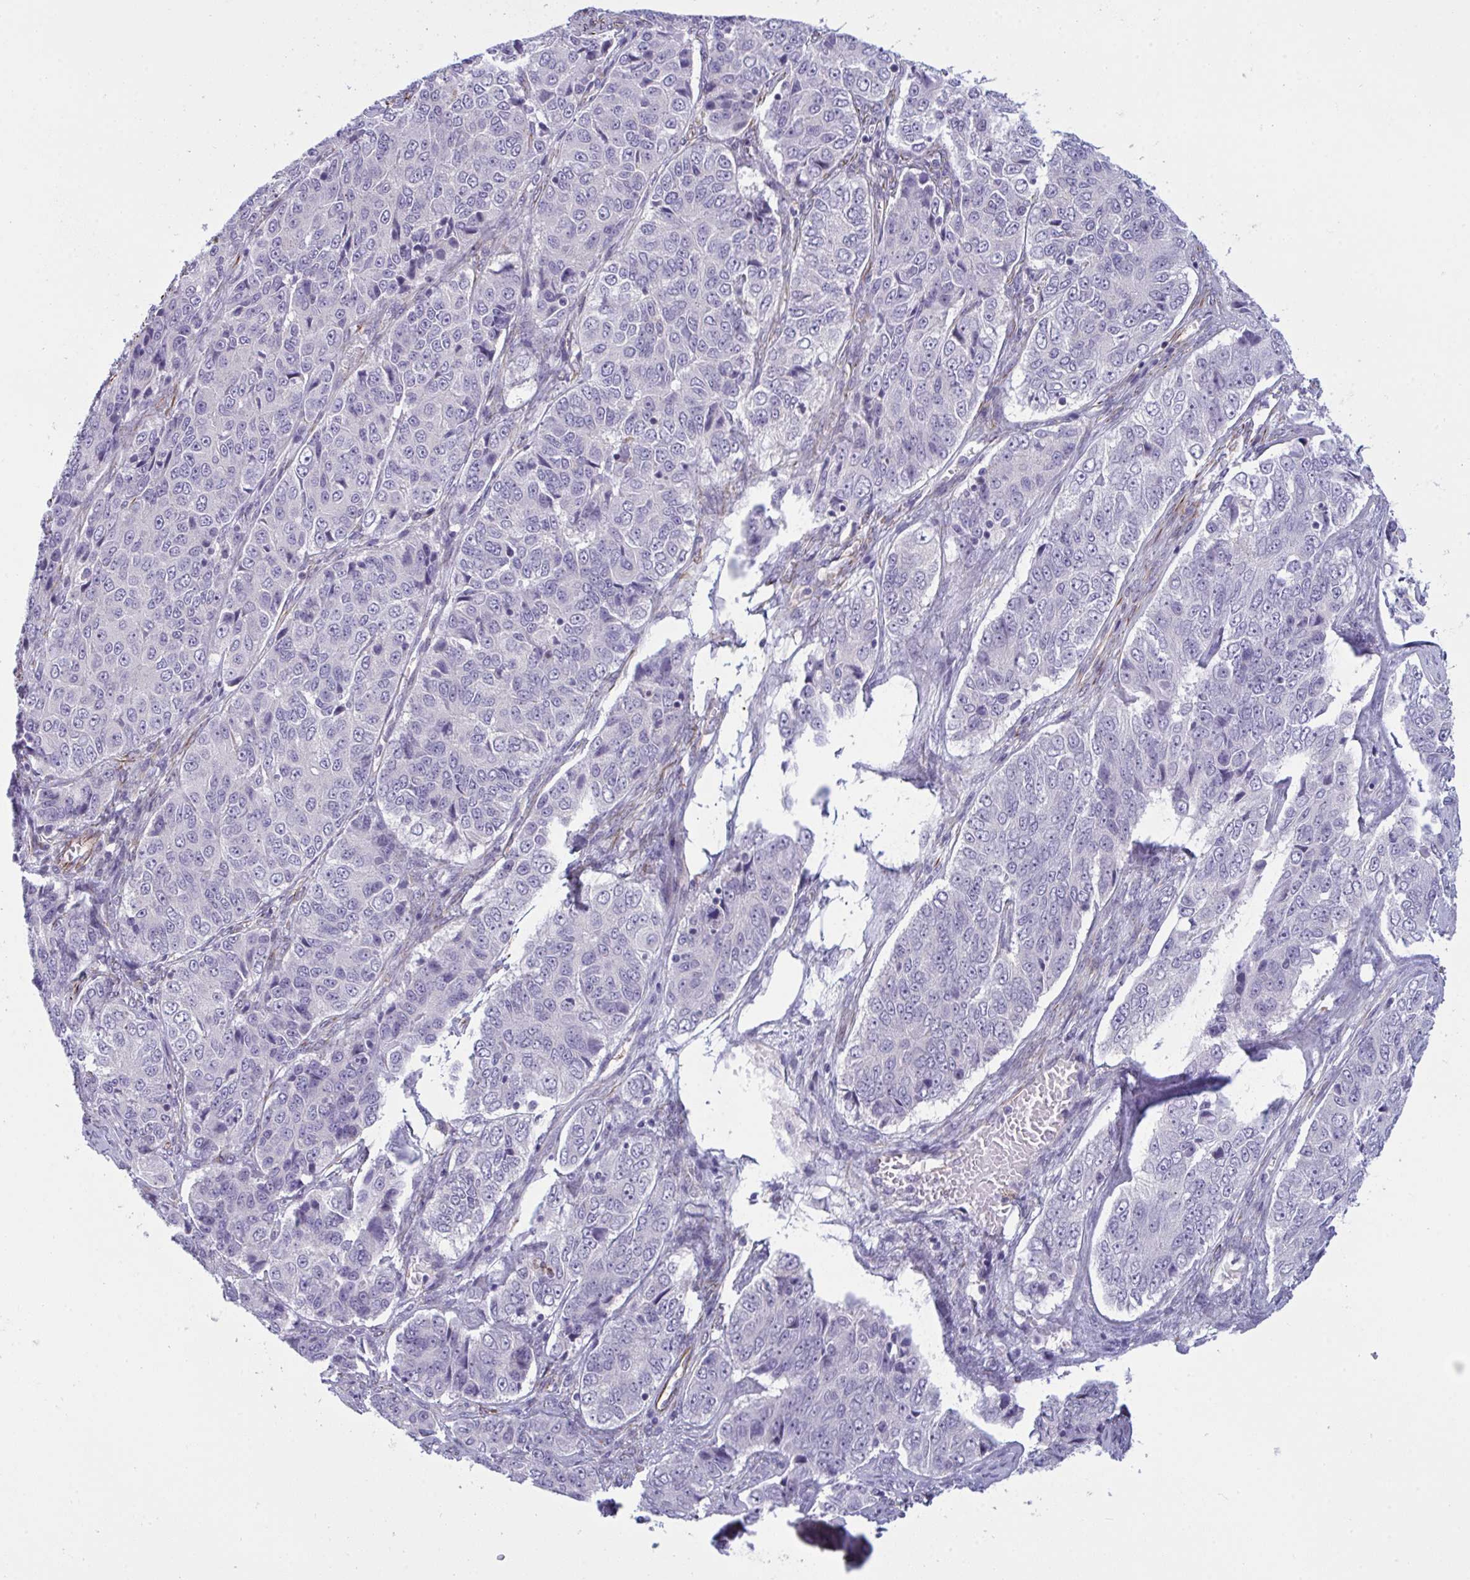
{"staining": {"intensity": "negative", "quantity": "none", "location": "none"}, "tissue": "ovarian cancer", "cell_type": "Tumor cells", "image_type": "cancer", "snomed": [{"axis": "morphology", "description": "Carcinoma, endometroid"}, {"axis": "topography", "description": "Ovary"}], "caption": "This is an IHC image of ovarian cancer (endometroid carcinoma). There is no expression in tumor cells.", "gene": "DCBLD1", "patient": {"sex": "female", "age": 51}}